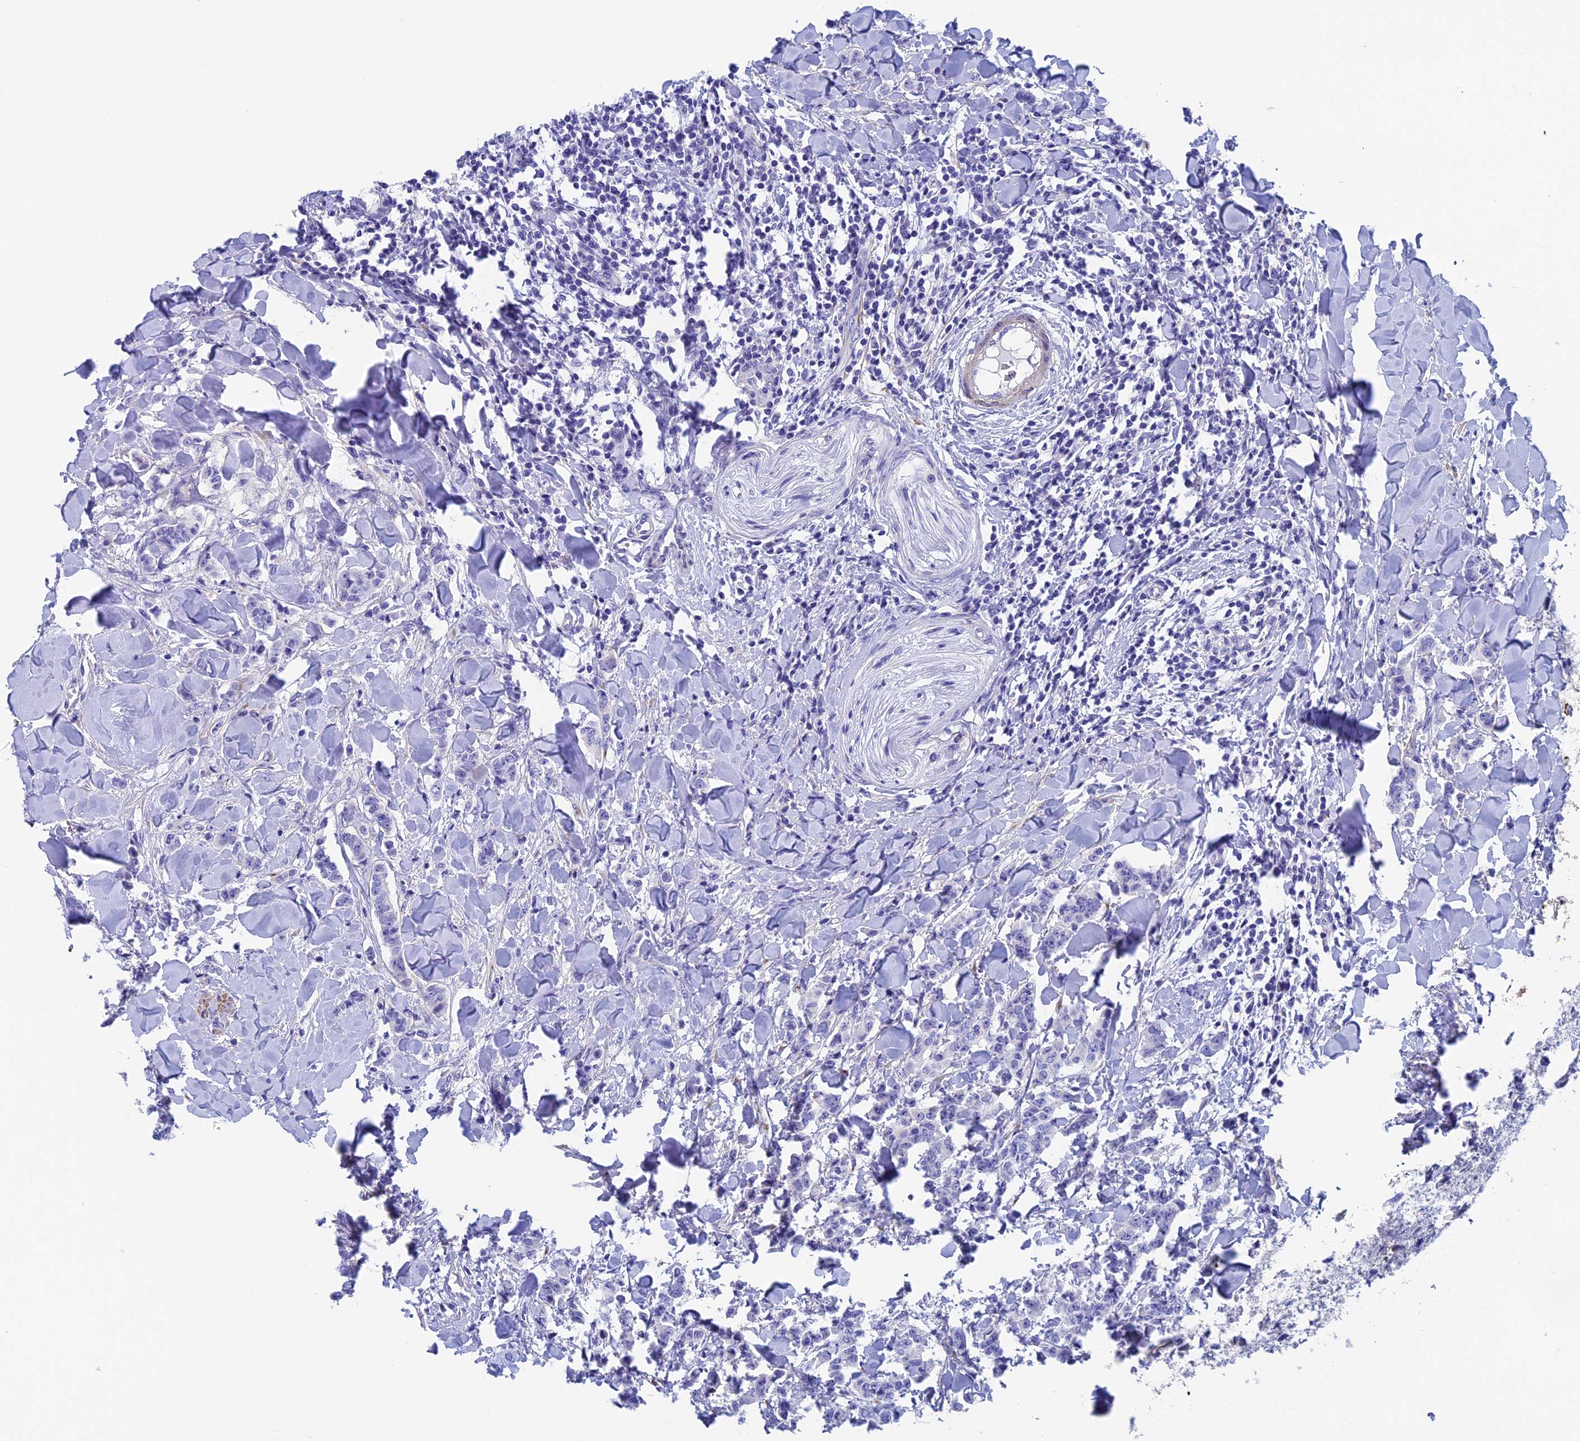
{"staining": {"intensity": "negative", "quantity": "none", "location": "none"}, "tissue": "breast cancer", "cell_type": "Tumor cells", "image_type": "cancer", "snomed": [{"axis": "morphology", "description": "Duct carcinoma"}, {"axis": "topography", "description": "Breast"}], "caption": "Protein analysis of breast cancer reveals no significant expression in tumor cells.", "gene": "ADH7", "patient": {"sex": "female", "age": 40}}